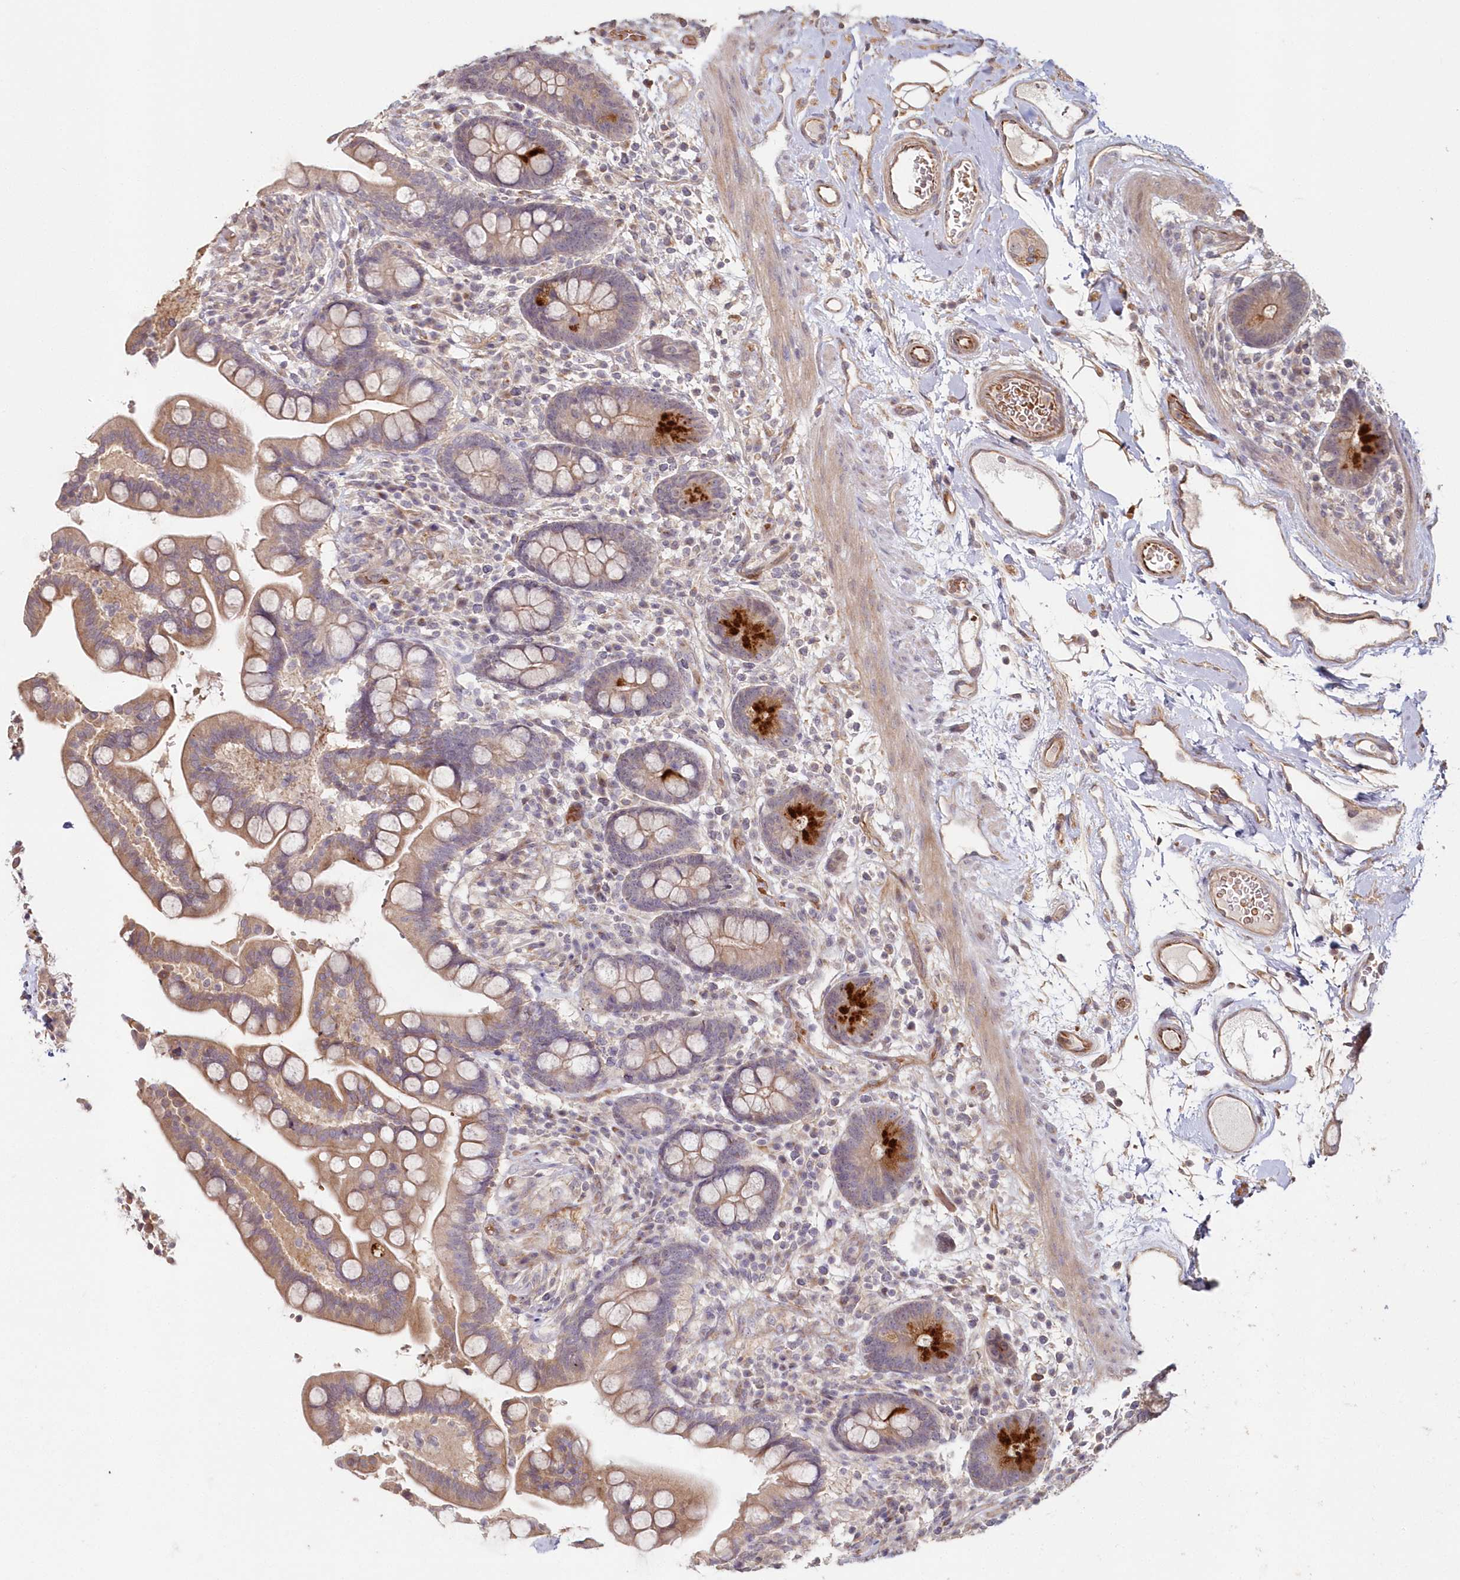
{"staining": {"intensity": "moderate", "quantity": ">75%", "location": "cytoplasmic/membranous"}, "tissue": "colon", "cell_type": "Endothelial cells", "image_type": "normal", "snomed": [{"axis": "morphology", "description": "Normal tissue, NOS"}, {"axis": "topography", "description": "Colon"}], "caption": "A brown stain highlights moderate cytoplasmic/membranous expression of a protein in endothelial cells of unremarkable colon. Ihc stains the protein in brown and the nuclei are stained blue.", "gene": "HYCC2", "patient": {"sex": "male", "age": 73}}